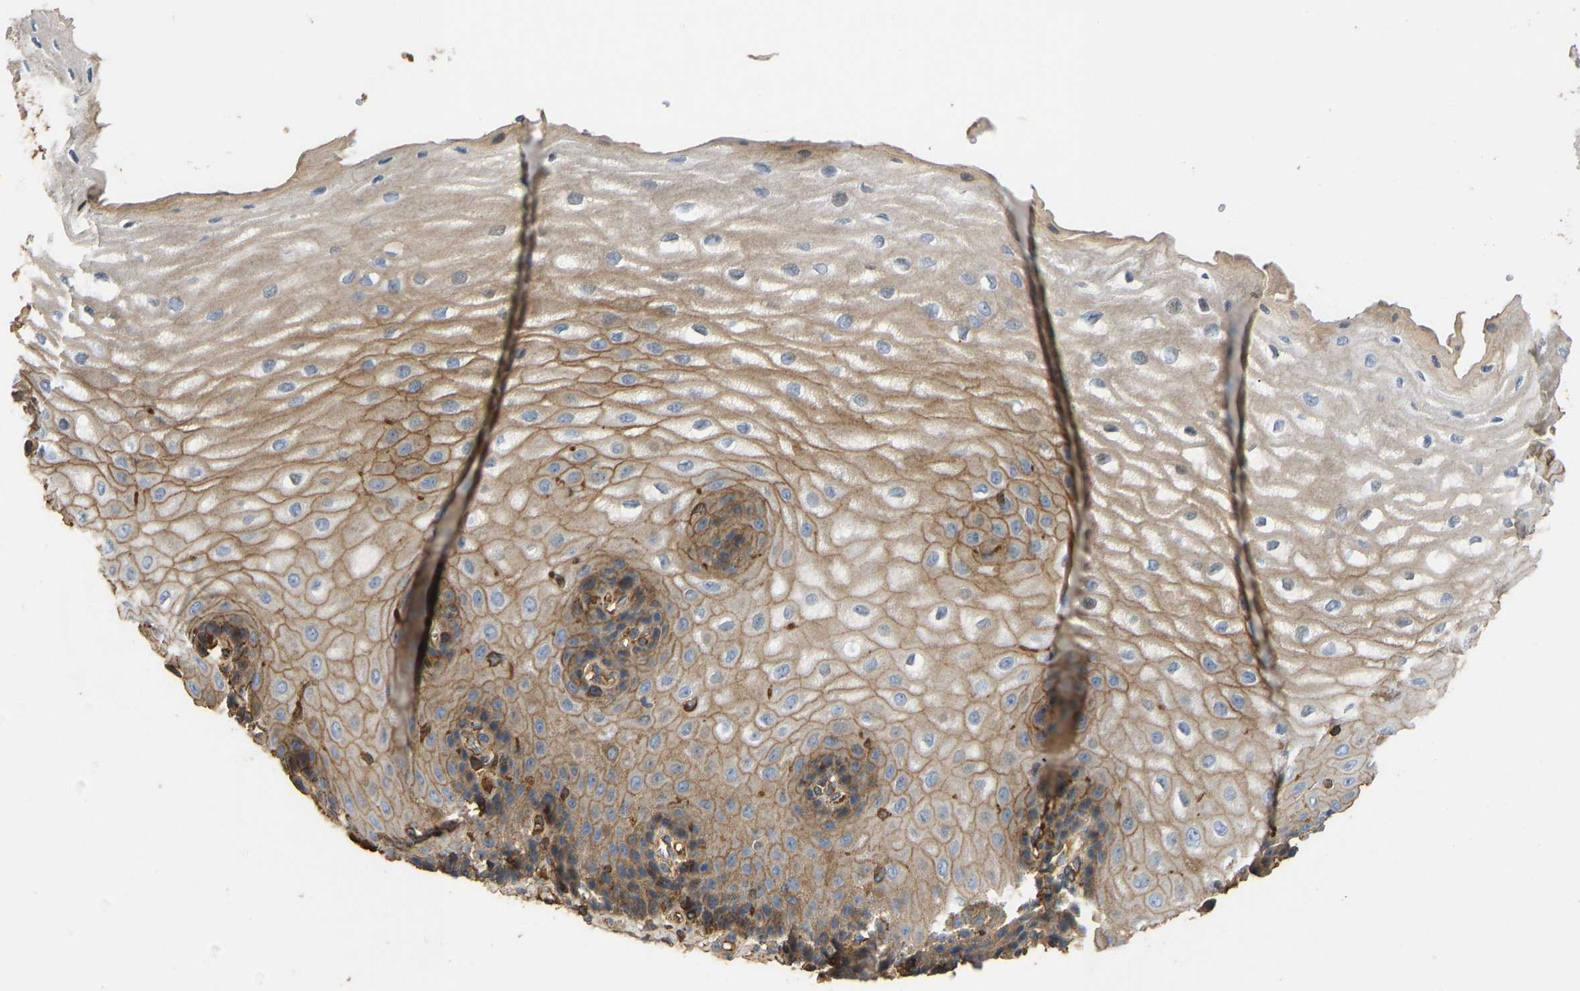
{"staining": {"intensity": "moderate", "quantity": ">75%", "location": "cytoplasmic/membranous"}, "tissue": "esophagus", "cell_type": "Squamous epithelial cells", "image_type": "normal", "snomed": [{"axis": "morphology", "description": "Normal tissue, NOS"}, {"axis": "topography", "description": "Esophagus"}], "caption": "A brown stain highlights moderate cytoplasmic/membranous positivity of a protein in squamous epithelial cells of benign esophagus.", "gene": "VCPKMT", "patient": {"sex": "male", "age": 54}}